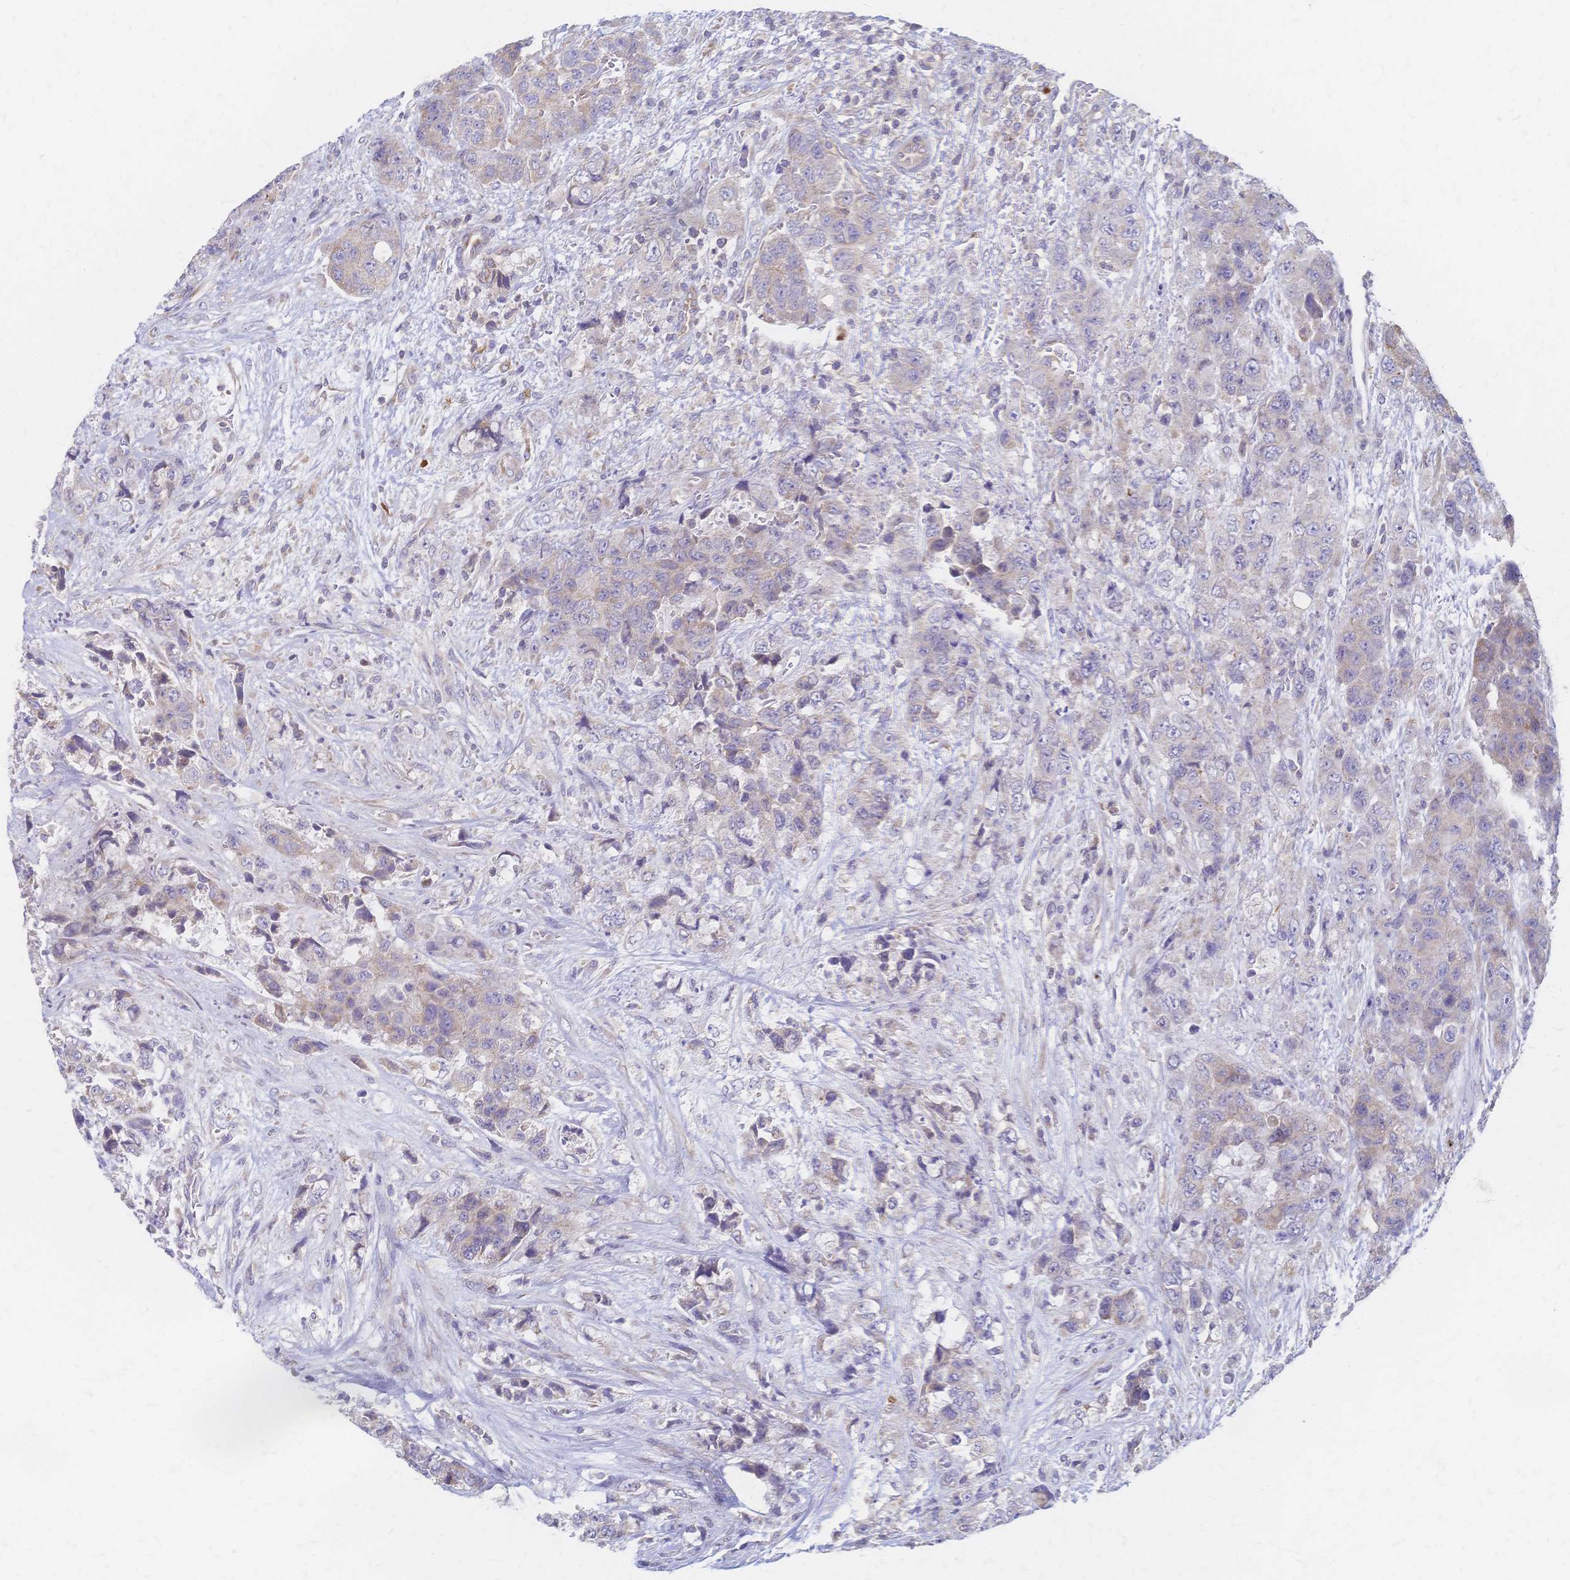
{"staining": {"intensity": "weak", "quantity": "<25%", "location": "cytoplasmic/membranous"}, "tissue": "urothelial cancer", "cell_type": "Tumor cells", "image_type": "cancer", "snomed": [{"axis": "morphology", "description": "Urothelial carcinoma, High grade"}, {"axis": "topography", "description": "Urinary bladder"}], "caption": "High magnification brightfield microscopy of urothelial carcinoma (high-grade) stained with DAB (brown) and counterstained with hematoxylin (blue): tumor cells show no significant expression. The staining is performed using DAB (3,3'-diaminobenzidine) brown chromogen with nuclei counter-stained in using hematoxylin.", "gene": "CYB5A", "patient": {"sex": "female", "age": 78}}